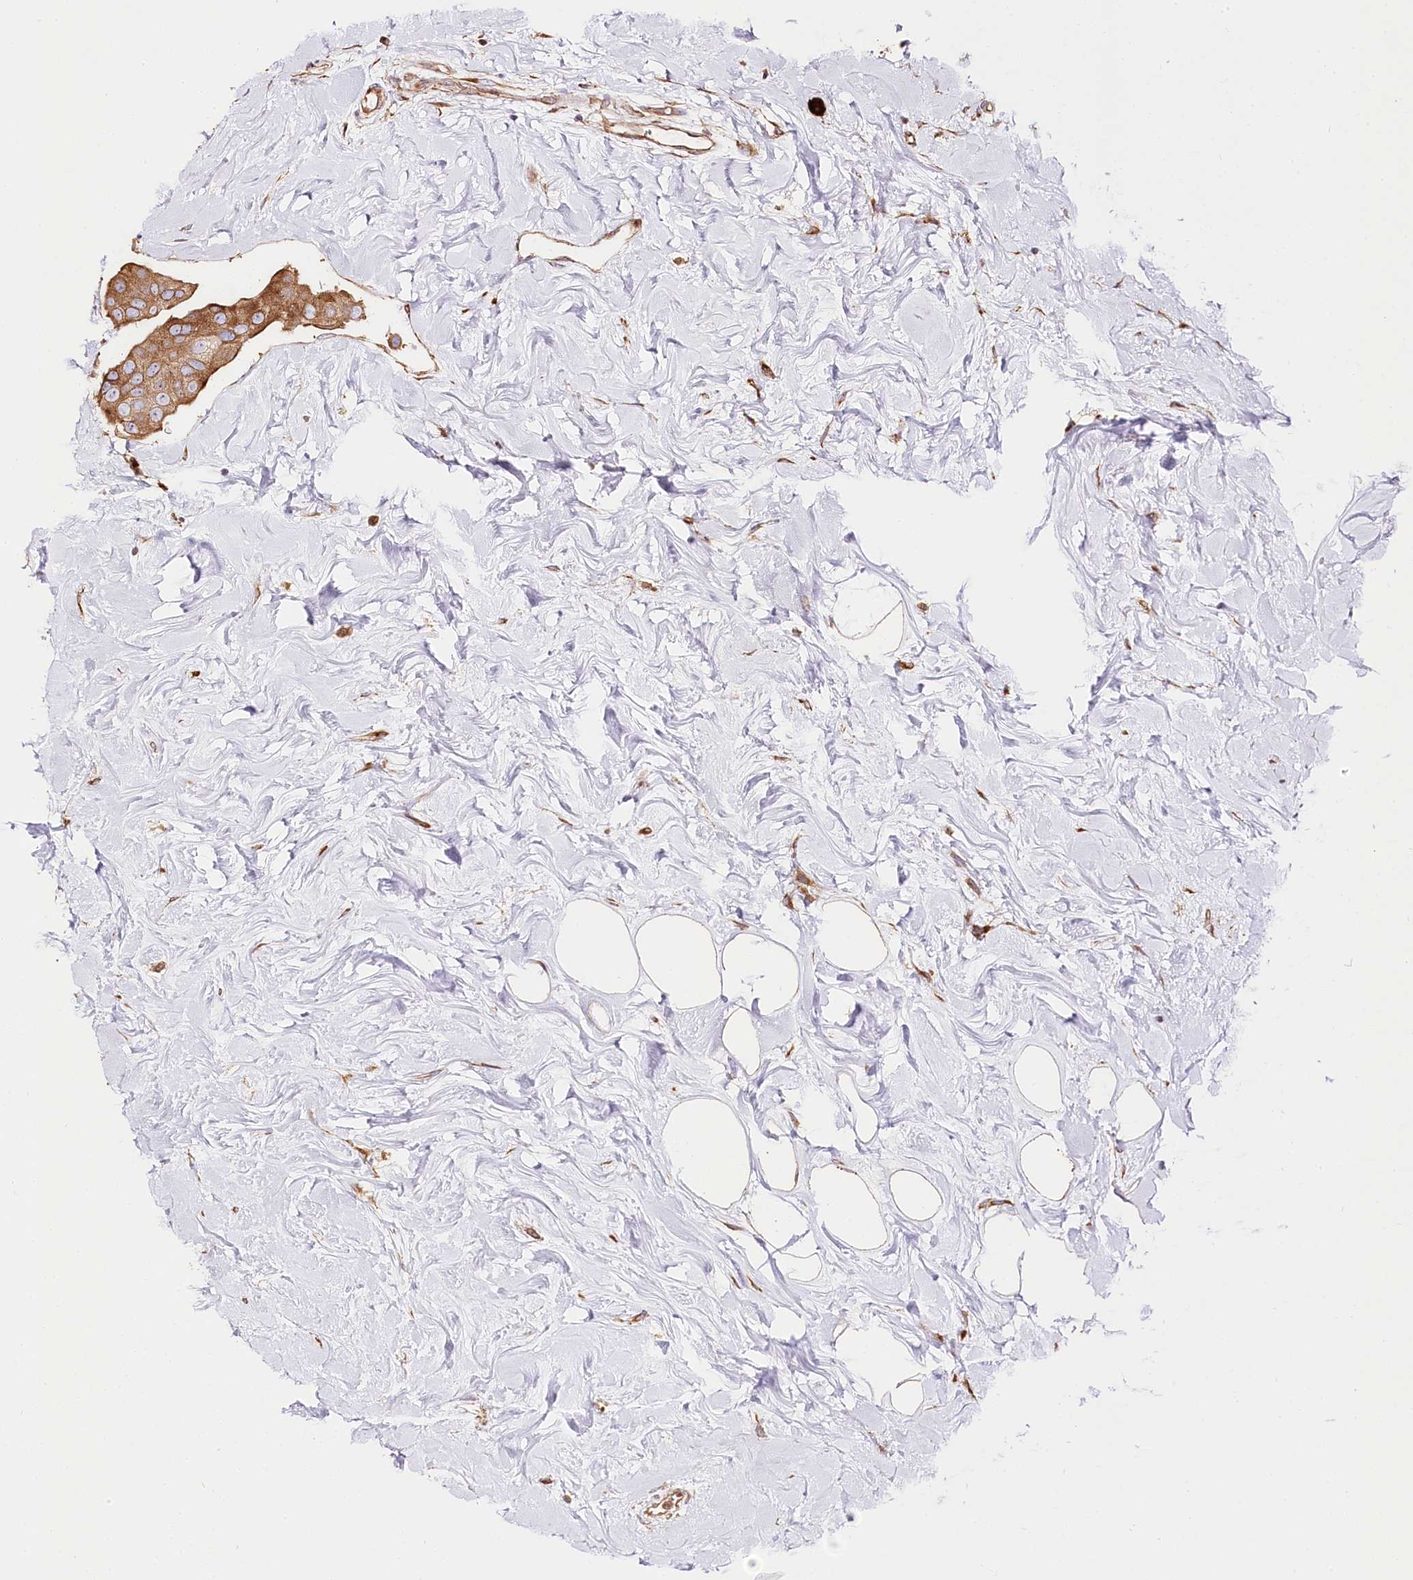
{"staining": {"intensity": "moderate", "quantity": ">75%", "location": "cytoplasmic/membranous"}, "tissue": "breast cancer", "cell_type": "Tumor cells", "image_type": "cancer", "snomed": [{"axis": "morphology", "description": "Normal tissue, NOS"}, {"axis": "morphology", "description": "Duct carcinoma"}, {"axis": "topography", "description": "Breast"}], "caption": "Brown immunohistochemical staining in human breast invasive ductal carcinoma exhibits moderate cytoplasmic/membranous staining in about >75% of tumor cells.", "gene": "CNPY2", "patient": {"sex": "female", "age": 39}}